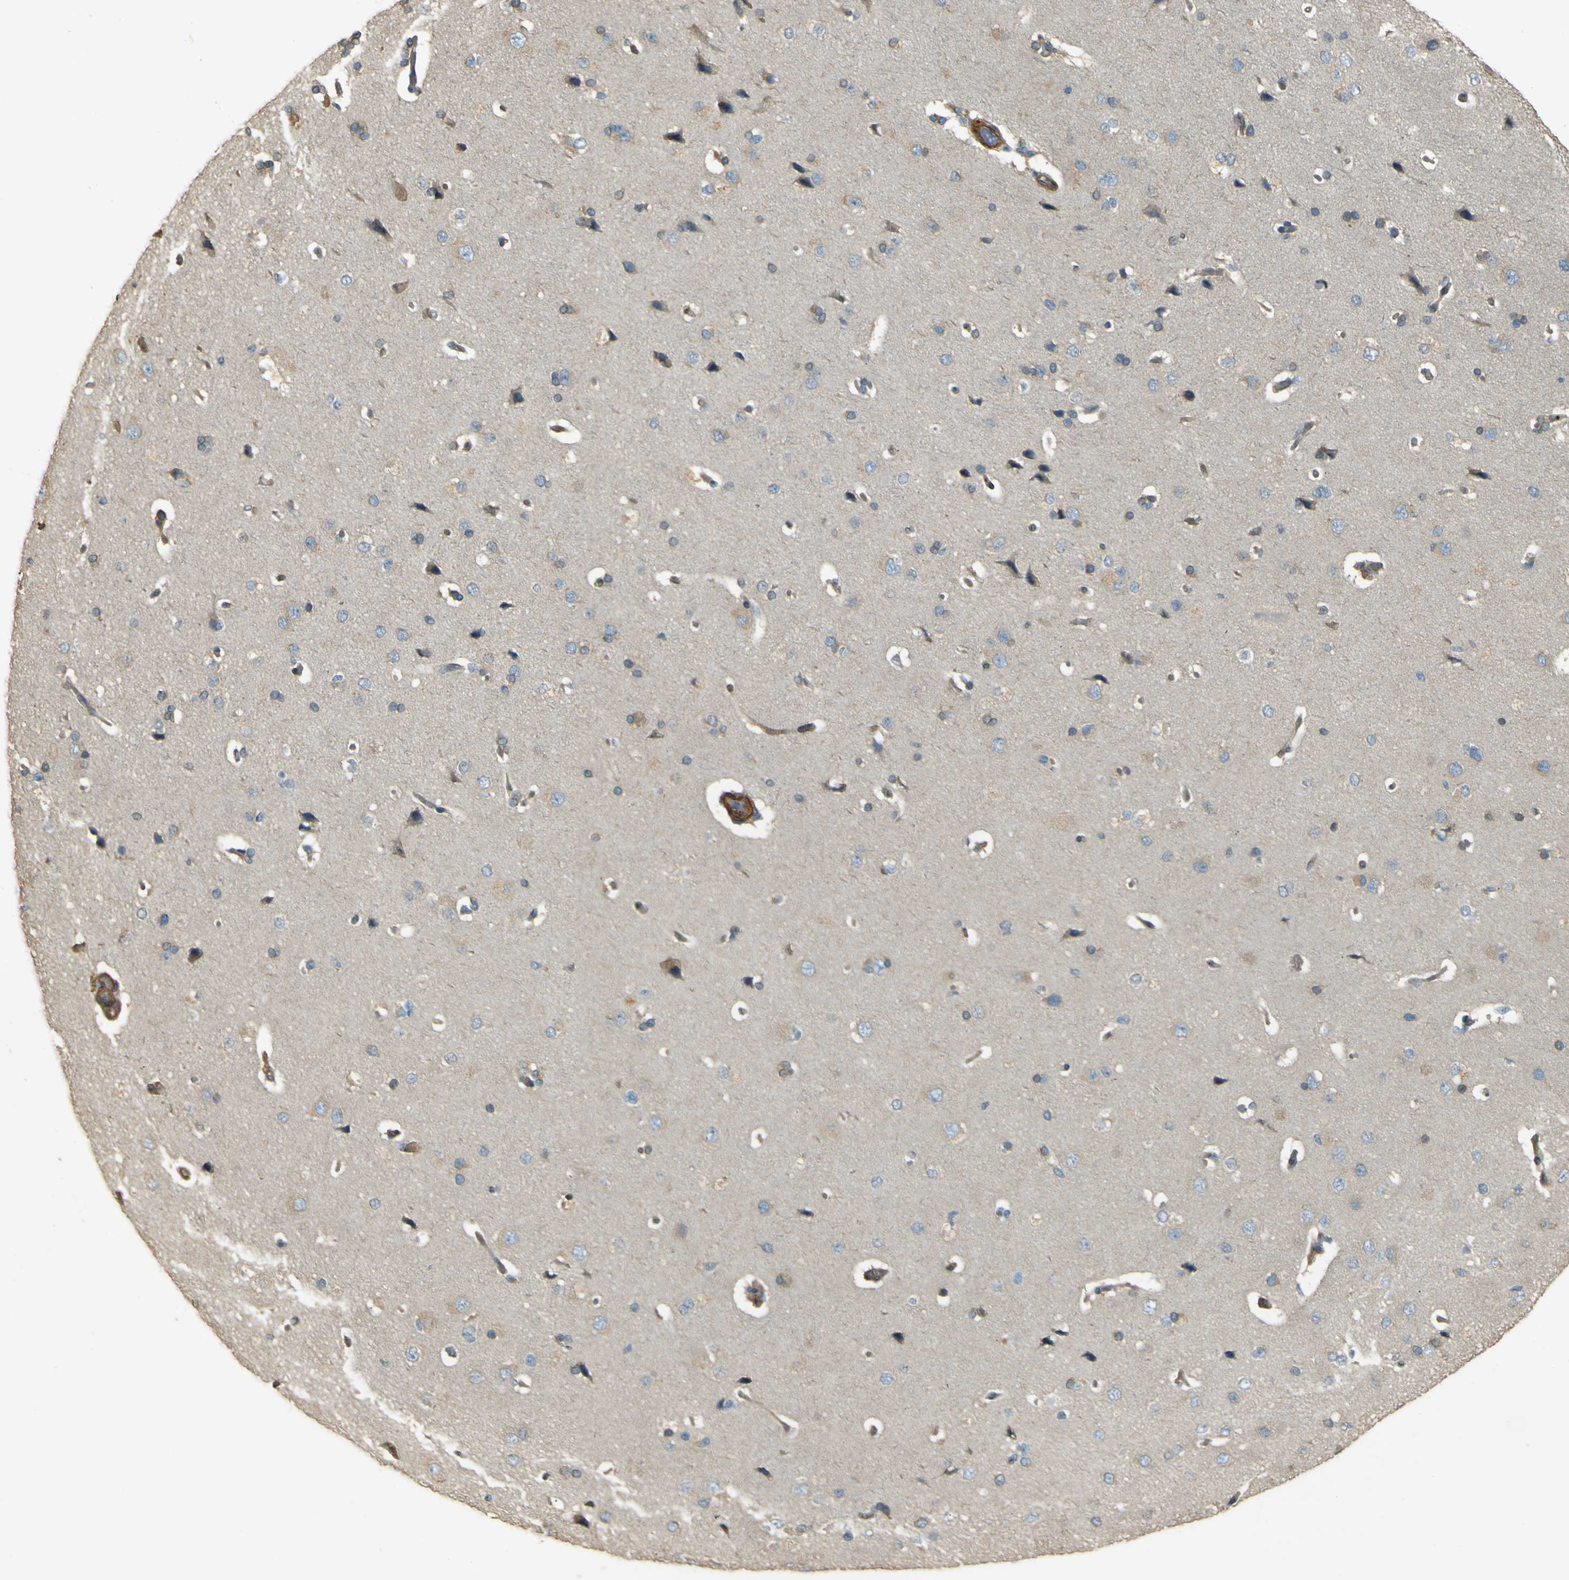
{"staining": {"intensity": "weak", "quantity": "25%-75%", "location": "cytoplasmic/membranous"}, "tissue": "cerebral cortex", "cell_type": "Endothelial cells", "image_type": "normal", "snomed": [{"axis": "morphology", "description": "Normal tissue, NOS"}, {"axis": "topography", "description": "Cerebral cortex"}], "caption": "A brown stain shows weak cytoplasmic/membranous staining of a protein in endothelial cells of benign human cerebral cortex.", "gene": "NEXN", "patient": {"sex": "male", "age": 62}}